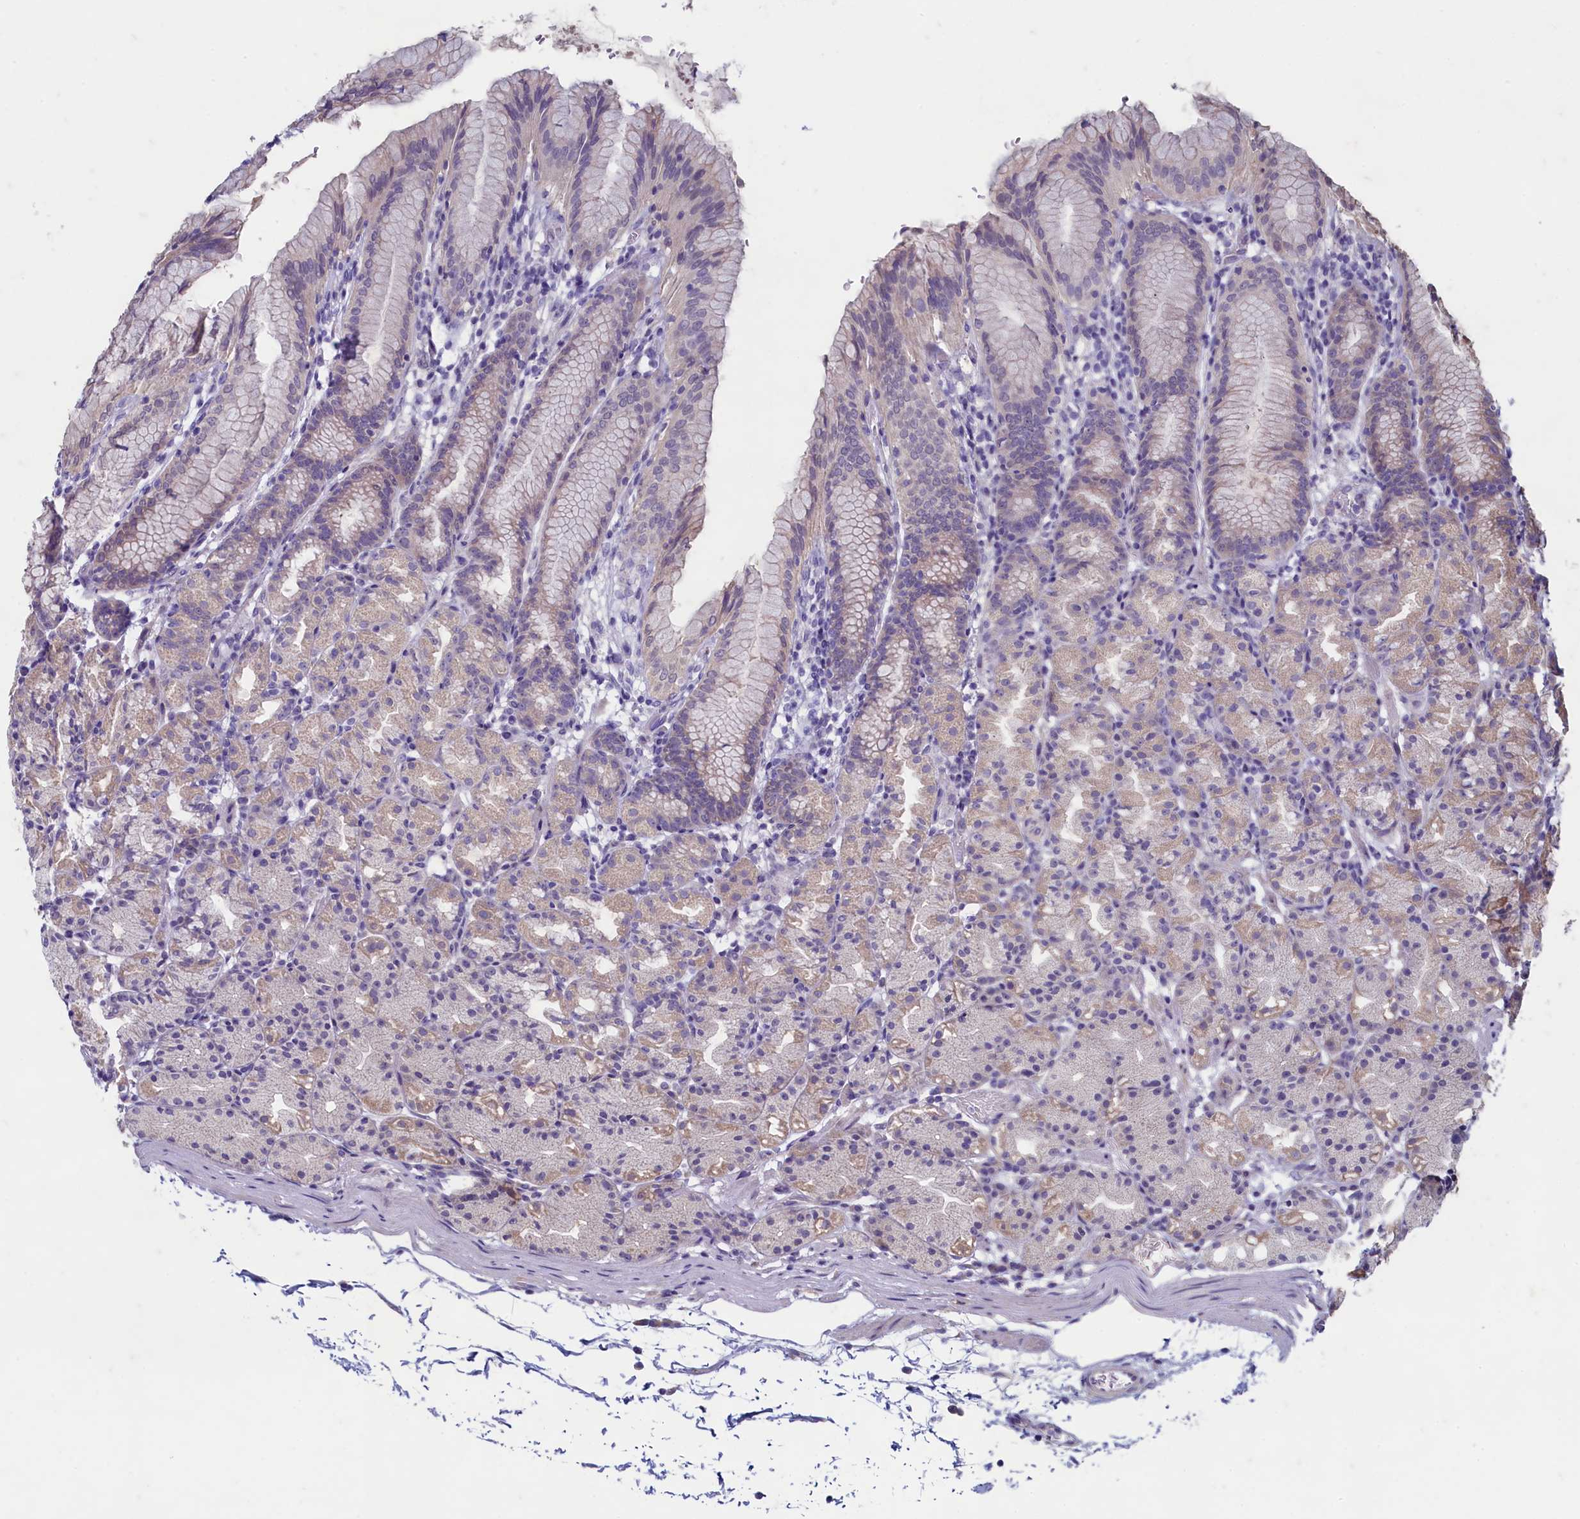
{"staining": {"intensity": "moderate", "quantity": "25%-75%", "location": "cytoplasmic/membranous"}, "tissue": "stomach", "cell_type": "Glandular cells", "image_type": "normal", "snomed": [{"axis": "morphology", "description": "Normal tissue, NOS"}, {"axis": "topography", "description": "Stomach, upper"}], "caption": "Brown immunohistochemical staining in unremarkable stomach reveals moderate cytoplasmic/membranous positivity in about 25%-75% of glandular cells.", "gene": "MAP1LC3A", "patient": {"sex": "male", "age": 48}}